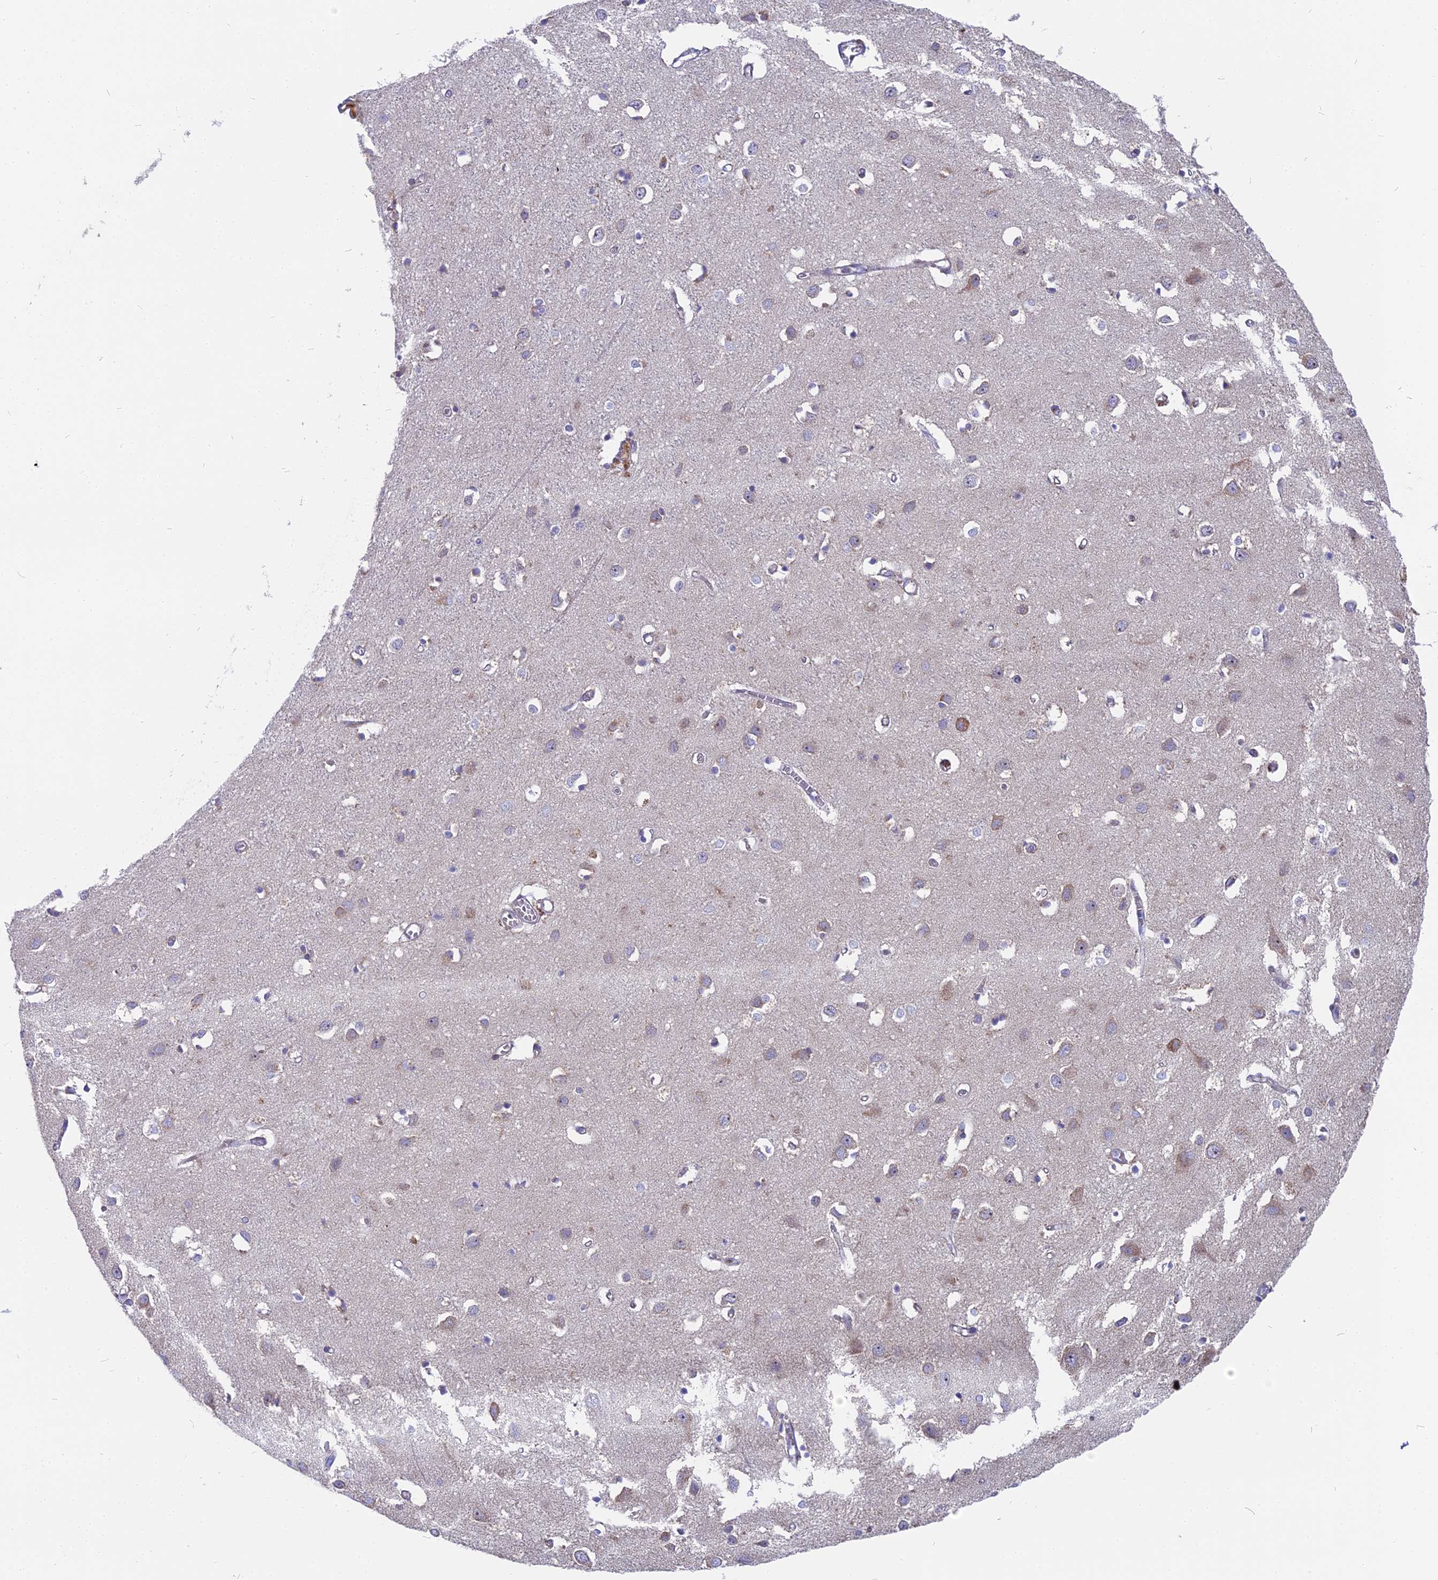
{"staining": {"intensity": "weak", "quantity": "<25%", "location": "cytoplasmic/membranous"}, "tissue": "cerebral cortex", "cell_type": "Endothelial cells", "image_type": "normal", "snomed": [{"axis": "morphology", "description": "Normal tissue, NOS"}, {"axis": "topography", "description": "Cerebral cortex"}], "caption": "The micrograph reveals no staining of endothelial cells in normal cerebral cortex.", "gene": "DTWD1", "patient": {"sex": "female", "age": 64}}